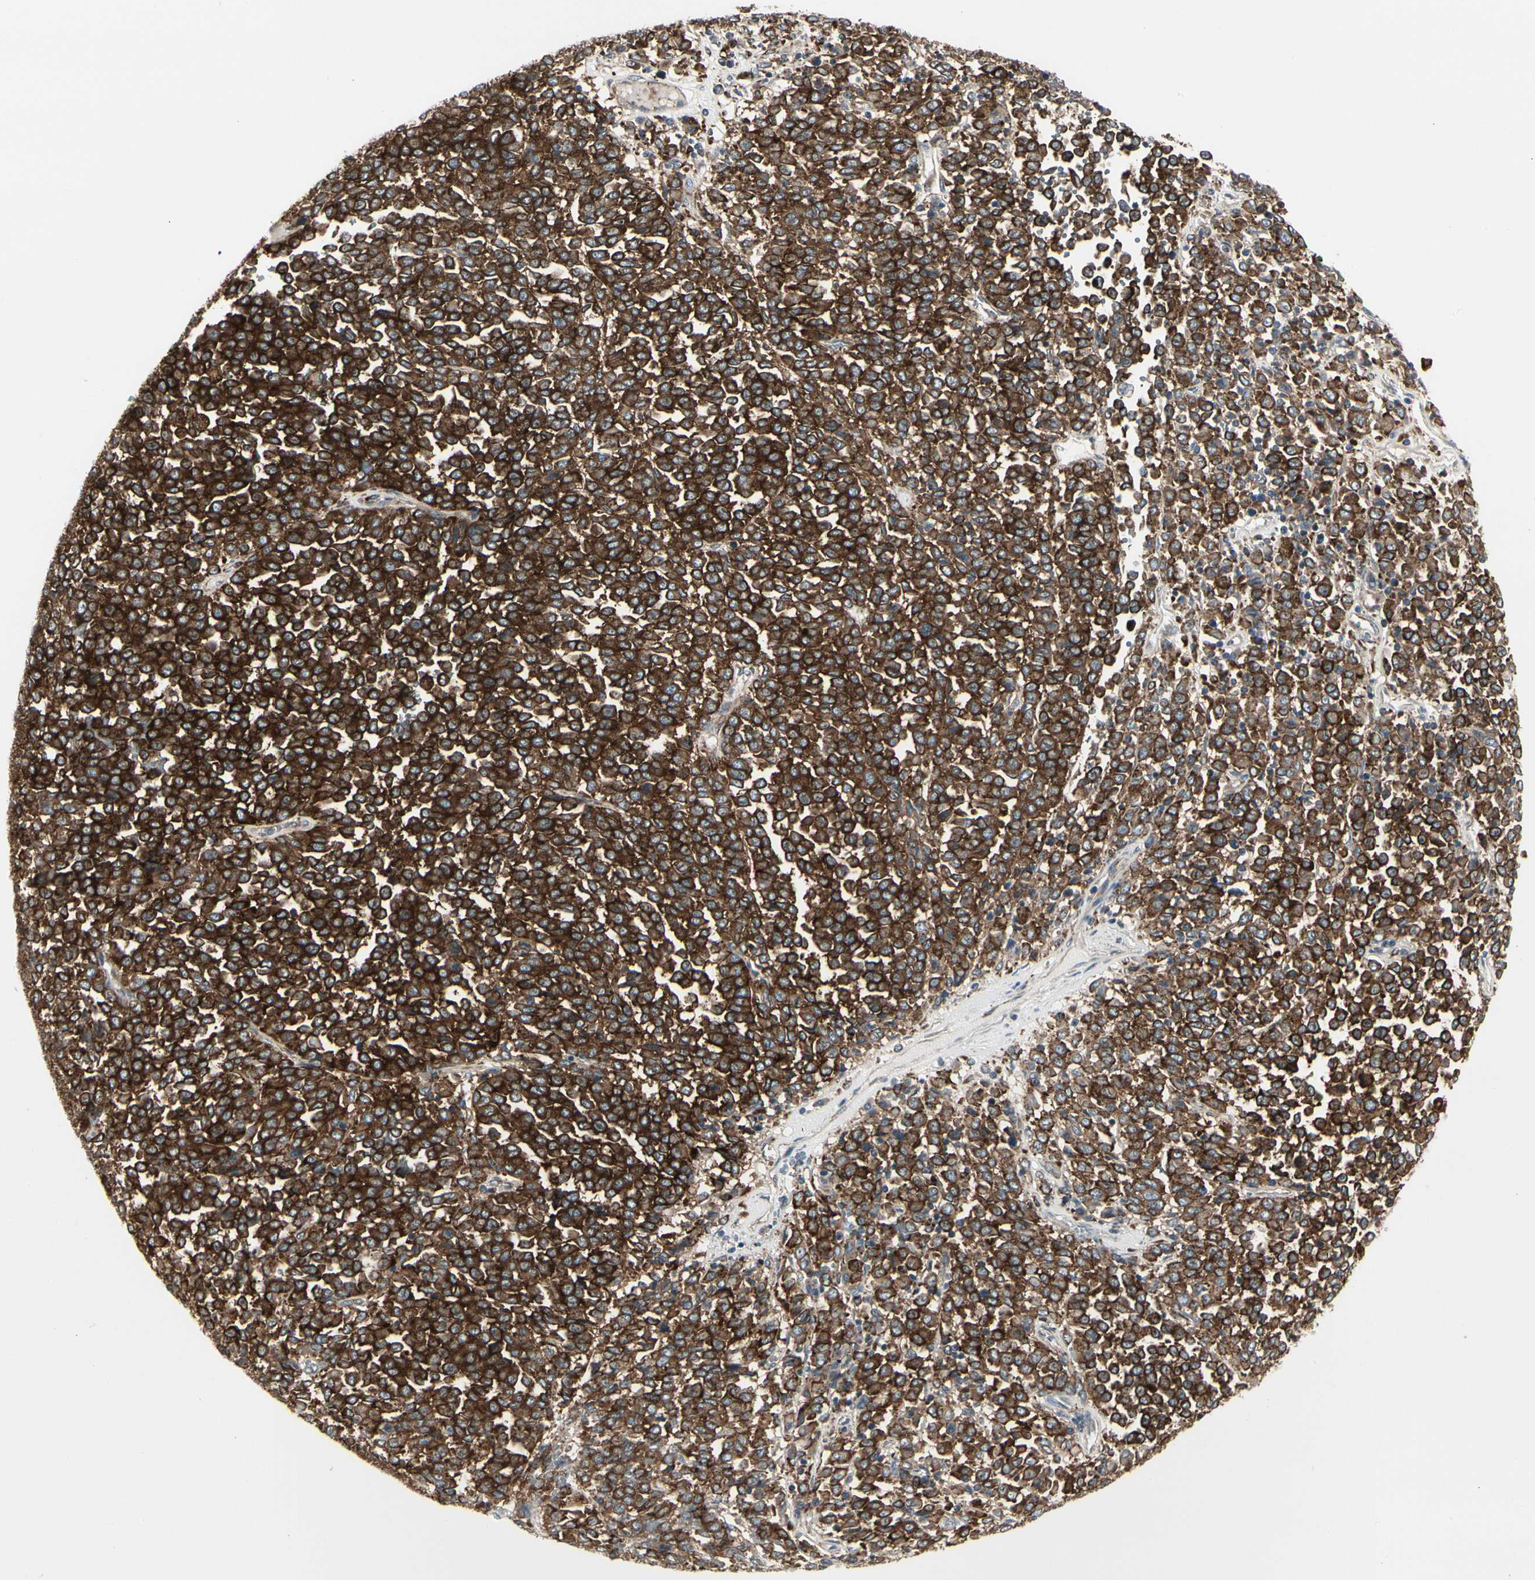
{"staining": {"intensity": "strong", "quantity": ">75%", "location": "cytoplasmic/membranous"}, "tissue": "melanoma", "cell_type": "Tumor cells", "image_type": "cancer", "snomed": [{"axis": "morphology", "description": "Malignant melanoma, Metastatic site"}, {"axis": "topography", "description": "Pancreas"}], "caption": "Immunohistochemical staining of melanoma exhibits high levels of strong cytoplasmic/membranous protein expression in approximately >75% of tumor cells.", "gene": "ATP6V1B2", "patient": {"sex": "female", "age": 30}}